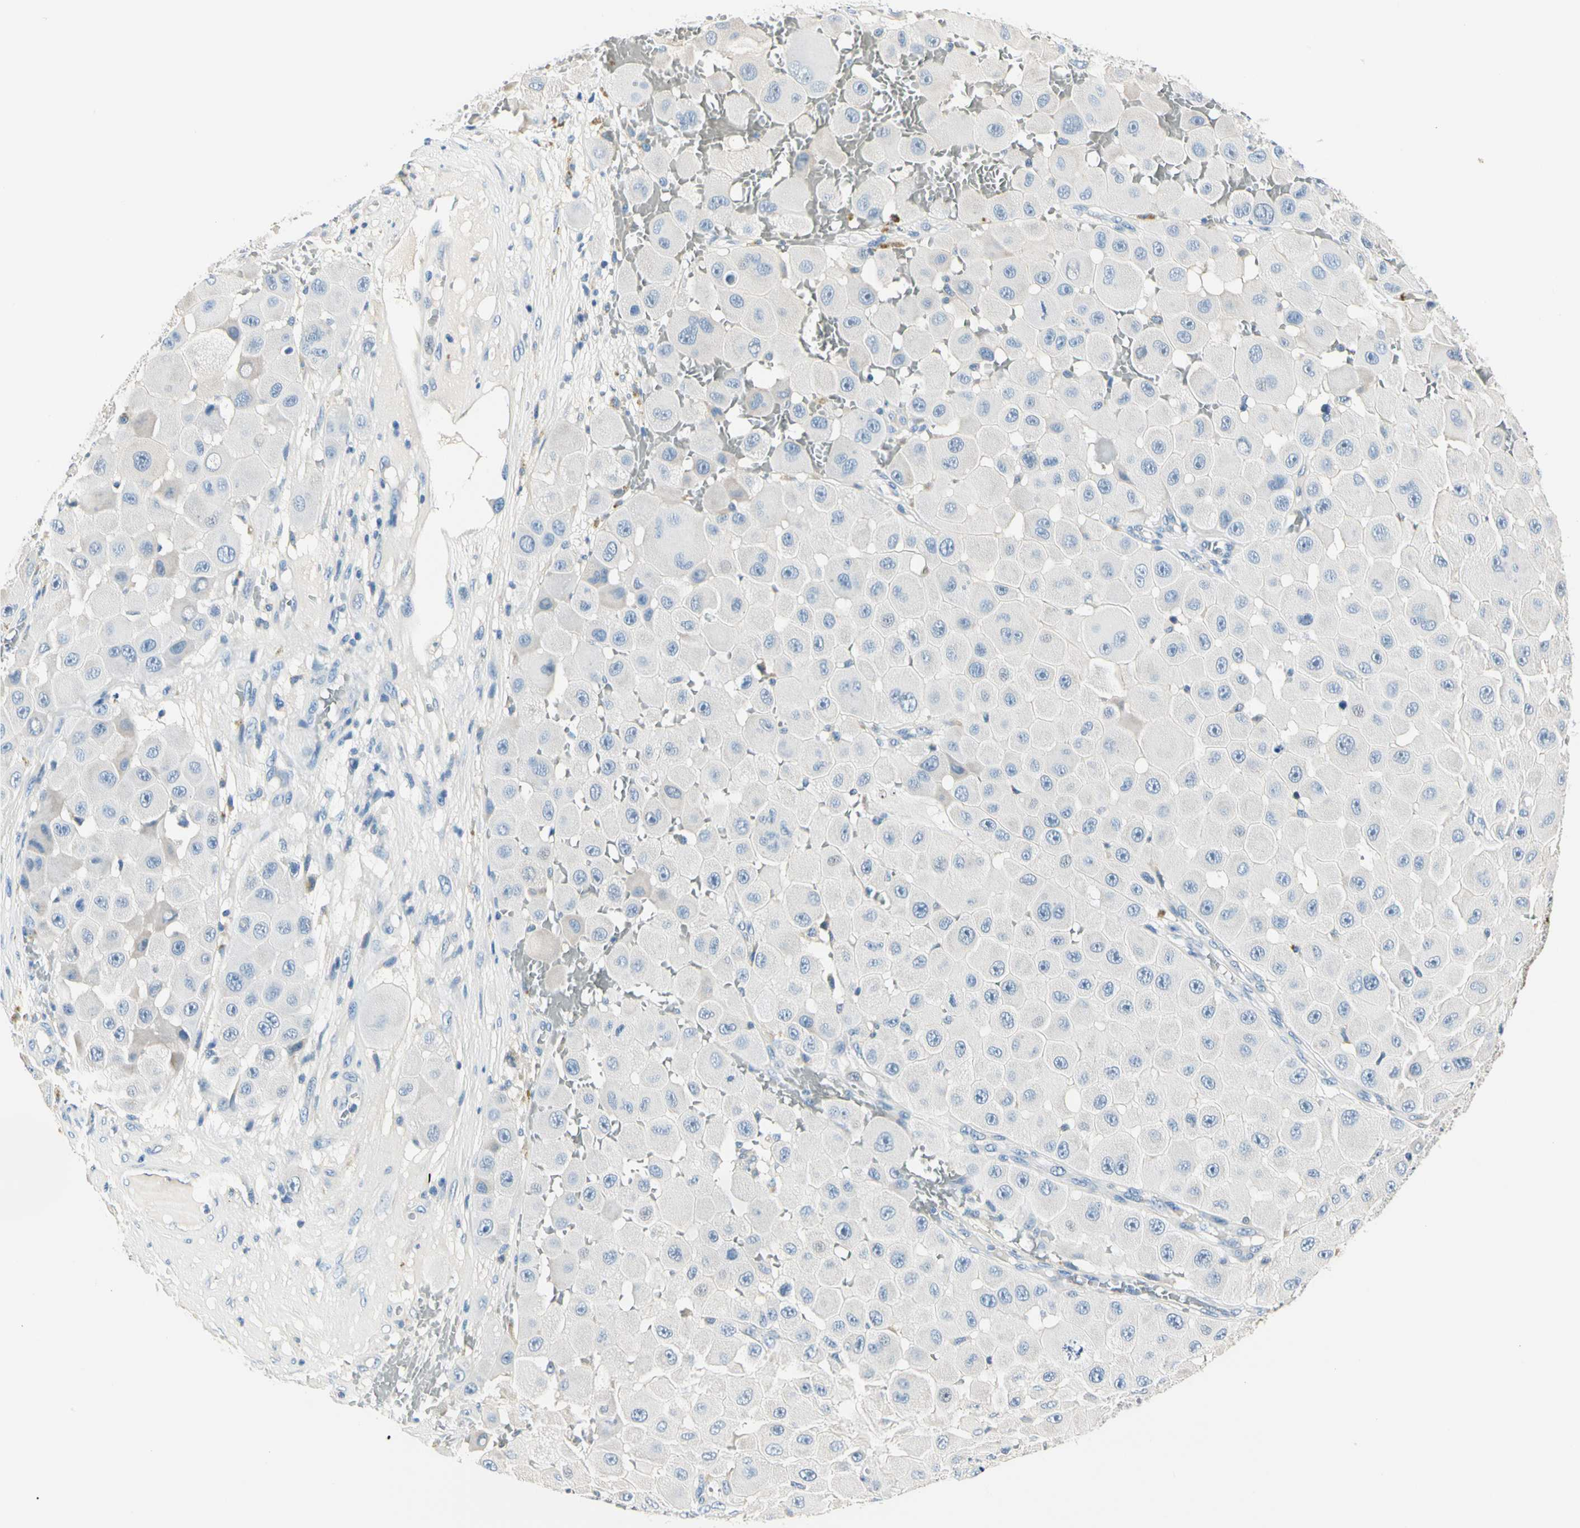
{"staining": {"intensity": "negative", "quantity": "none", "location": "none"}, "tissue": "melanoma", "cell_type": "Tumor cells", "image_type": "cancer", "snomed": [{"axis": "morphology", "description": "Malignant melanoma, NOS"}, {"axis": "topography", "description": "Skin"}], "caption": "The histopathology image exhibits no significant positivity in tumor cells of melanoma.", "gene": "TGFBR3", "patient": {"sex": "female", "age": 81}}